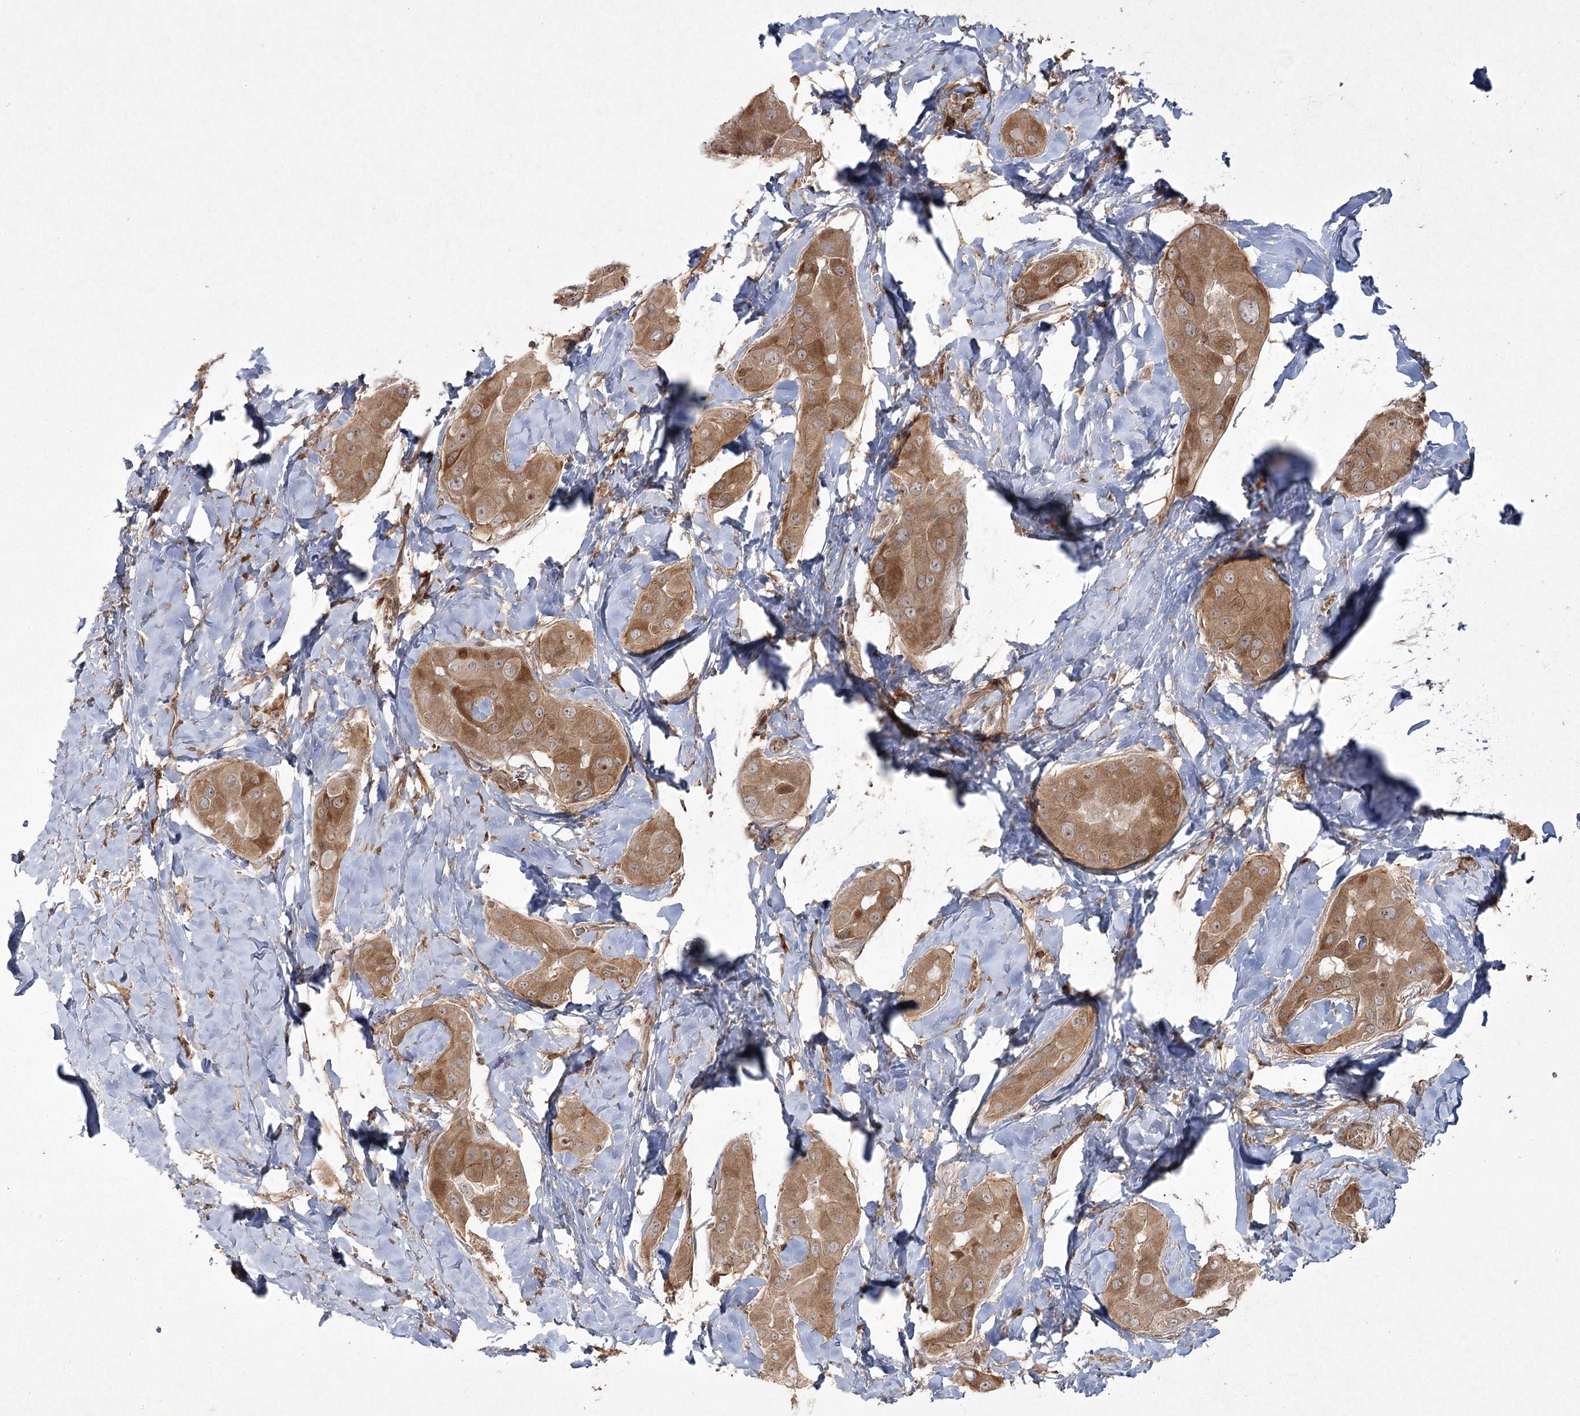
{"staining": {"intensity": "strong", "quantity": ">75%", "location": "cytoplasmic/membranous"}, "tissue": "thyroid cancer", "cell_type": "Tumor cells", "image_type": "cancer", "snomed": [{"axis": "morphology", "description": "Papillary adenocarcinoma, NOS"}, {"axis": "topography", "description": "Thyroid gland"}], "caption": "Immunohistochemistry (IHC) histopathology image of thyroid cancer stained for a protein (brown), which displays high levels of strong cytoplasmic/membranous expression in approximately >75% of tumor cells.", "gene": "CPLANE1", "patient": {"sex": "male", "age": 33}}